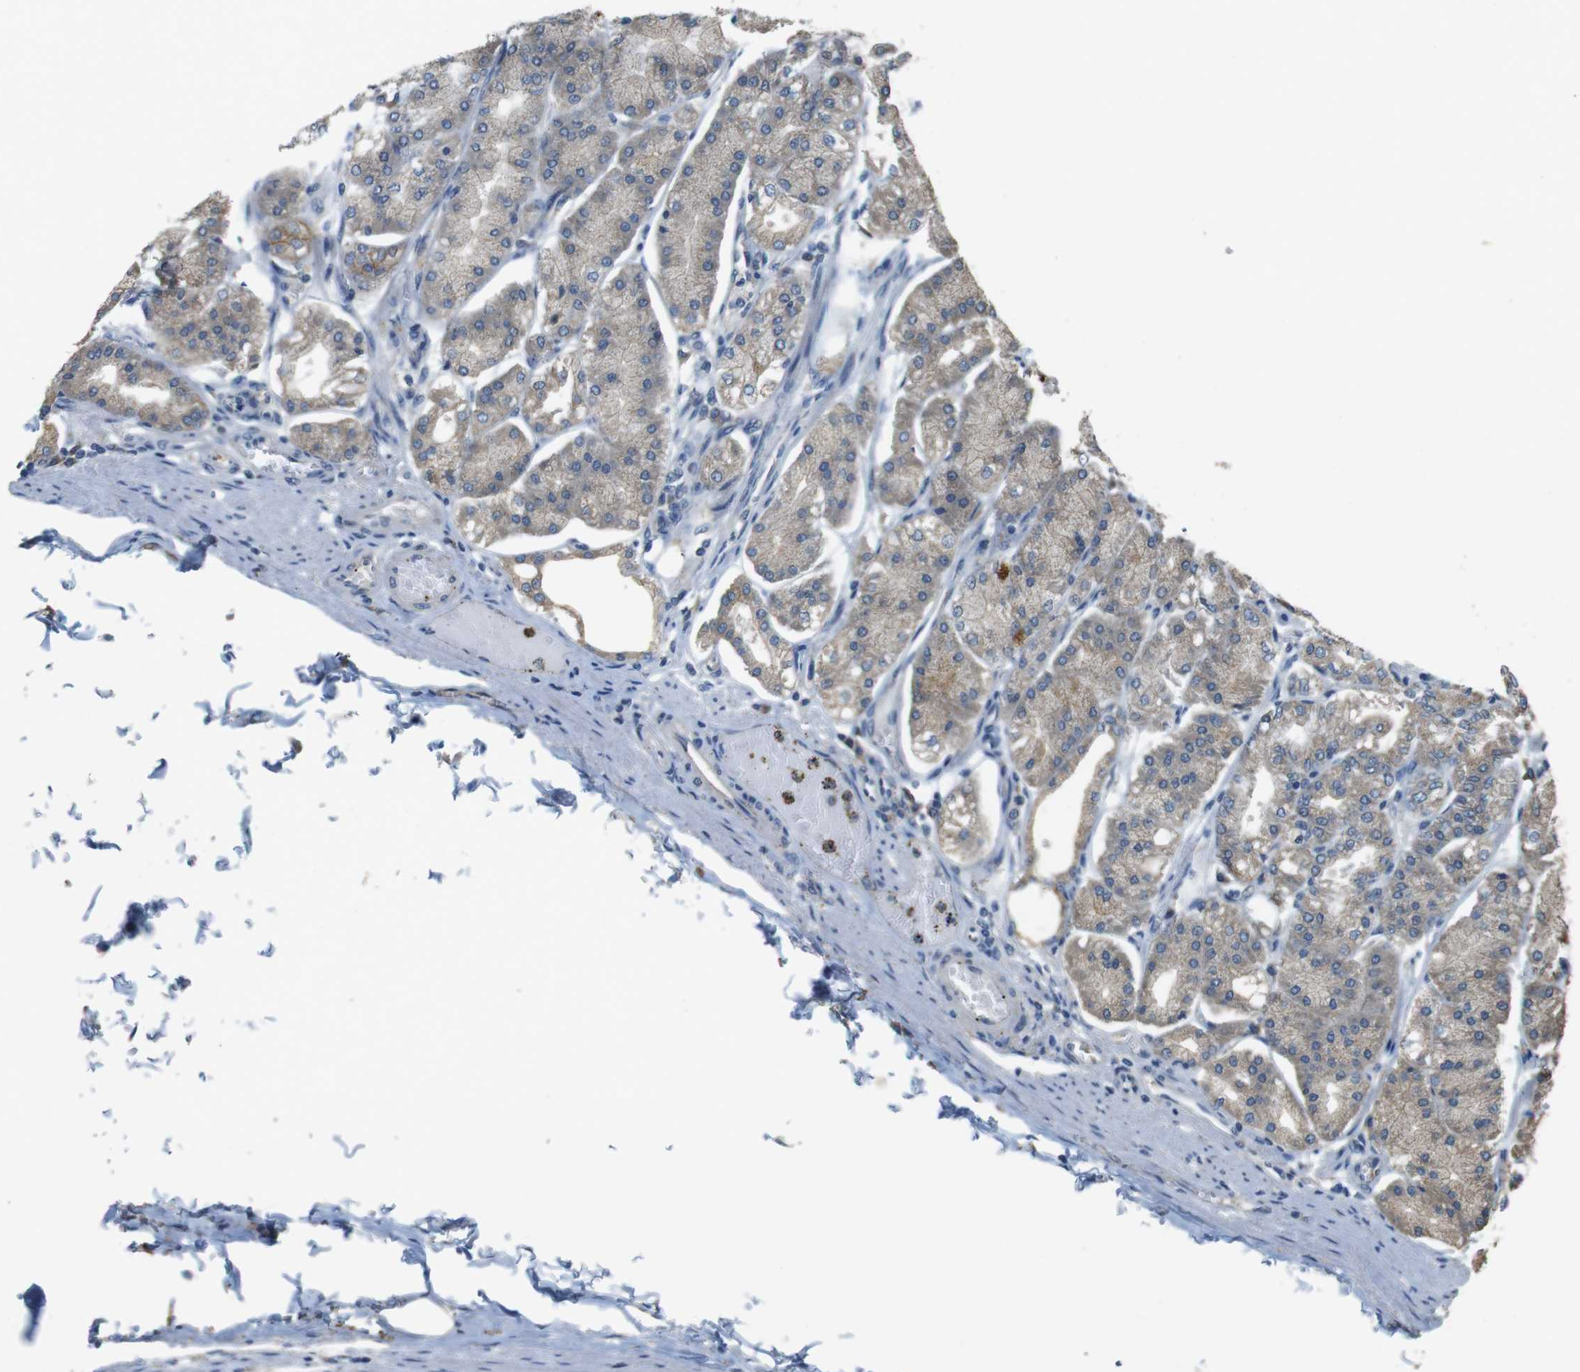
{"staining": {"intensity": "moderate", "quantity": "25%-75%", "location": "cytoplasmic/membranous"}, "tissue": "stomach", "cell_type": "Glandular cells", "image_type": "normal", "snomed": [{"axis": "morphology", "description": "Normal tissue, NOS"}, {"axis": "topography", "description": "Stomach, lower"}], "caption": "Human stomach stained with a brown dye demonstrates moderate cytoplasmic/membranous positive positivity in about 25%-75% of glandular cells.", "gene": "CLDN7", "patient": {"sex": "male", "age": 71}}